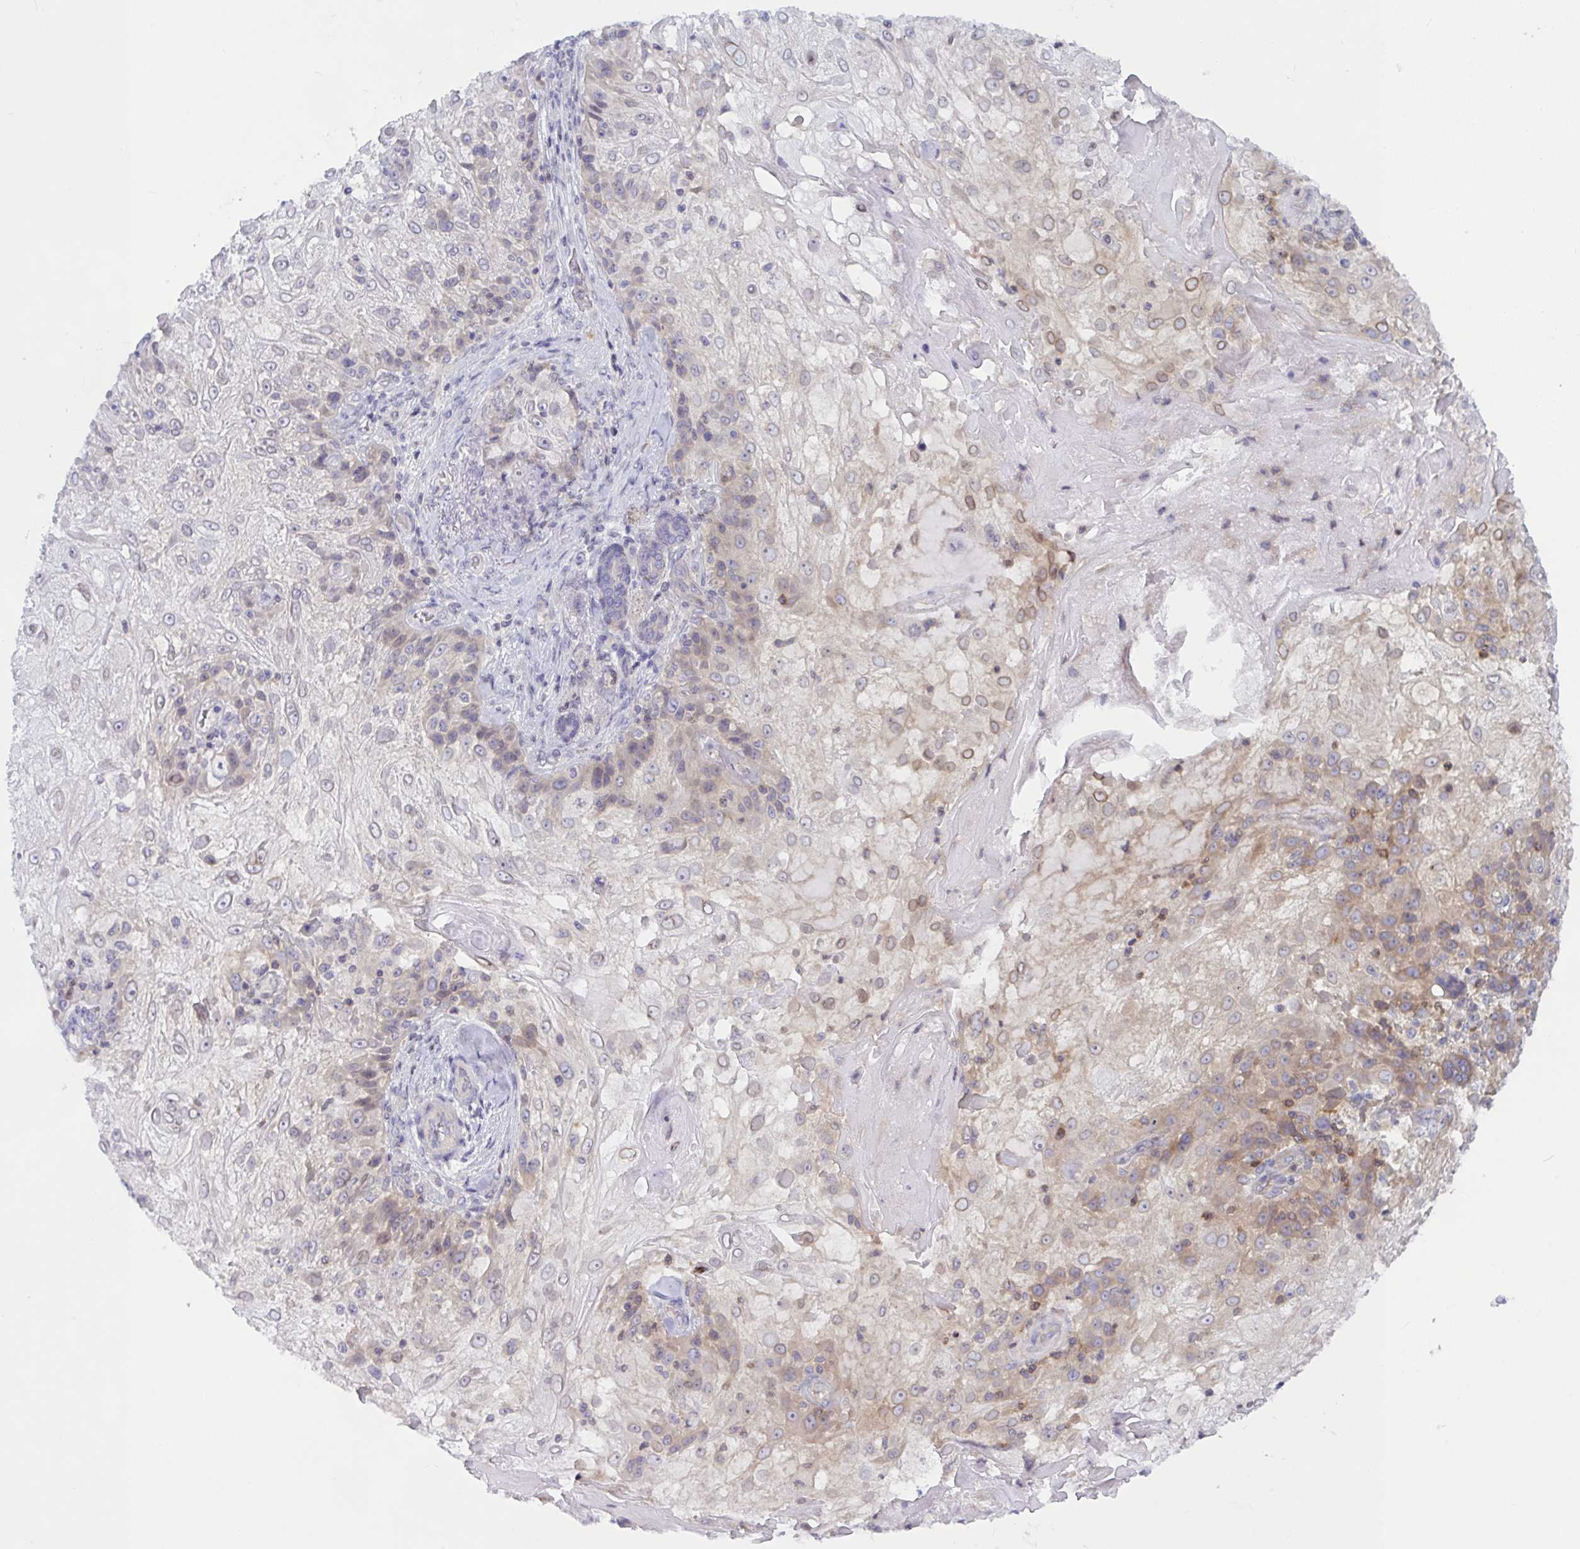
{"staining": {"intensity": "weak", "quantity": "<25%", "location": "cytoplasmic/membranous,nuclear"}, "tissue": "skin cancer", "cell_type": "Tumor cells", "image_type": "cancer", "snomed": [{"axis": "morphology", "description": "Normal tissue, NOS"}, {"axis": "morphology", "description": "Squamous cell carcinoma, NOS"}, {"axis": "topography", "description": "Skin"}], "caption": "Skin squamous cell carcinoma was stained to show a protein in brown. There is no significant expression in tumor cells.", "gene": "TANK", "patient": {"sex": "female", "age": 83}}